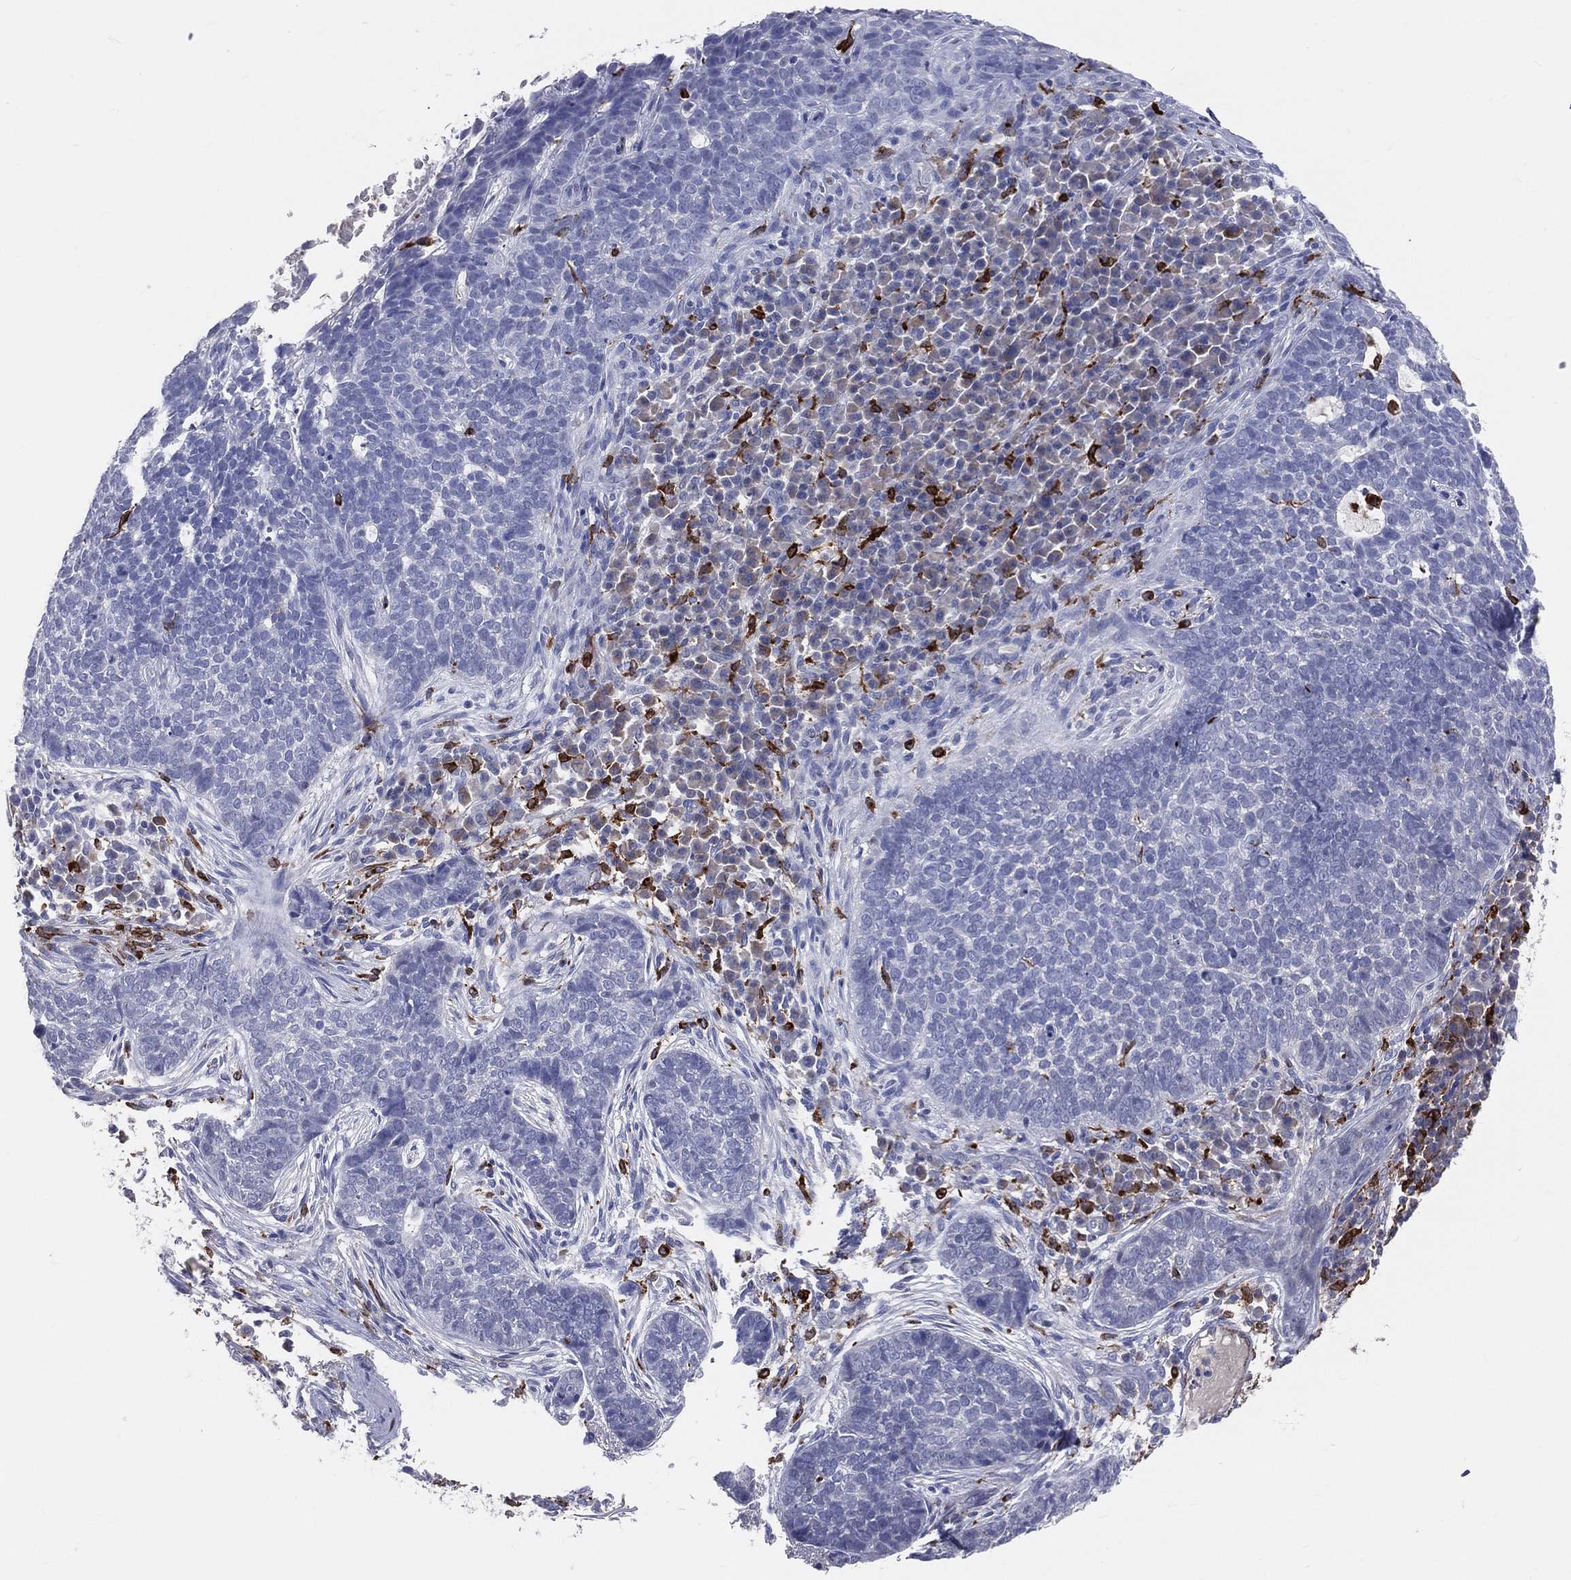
{"staining": {"intensity": "negative", "quantity": "none", "location": "none"}, "tissue": "skin cancer", "cell_type": "Tumor cells", "image_type": "cancer", "snomed": [{"axis": "morphology", "description": "Basal cell carcinoma"}, {"axis": "topography", "description": "Skin"}], "caption": "Tumor cells are negative for brown protein staining in skin cancer (basal cell carcinoma).", "gene": "CD74", "patient": {"sex": "female", "age": 69}}